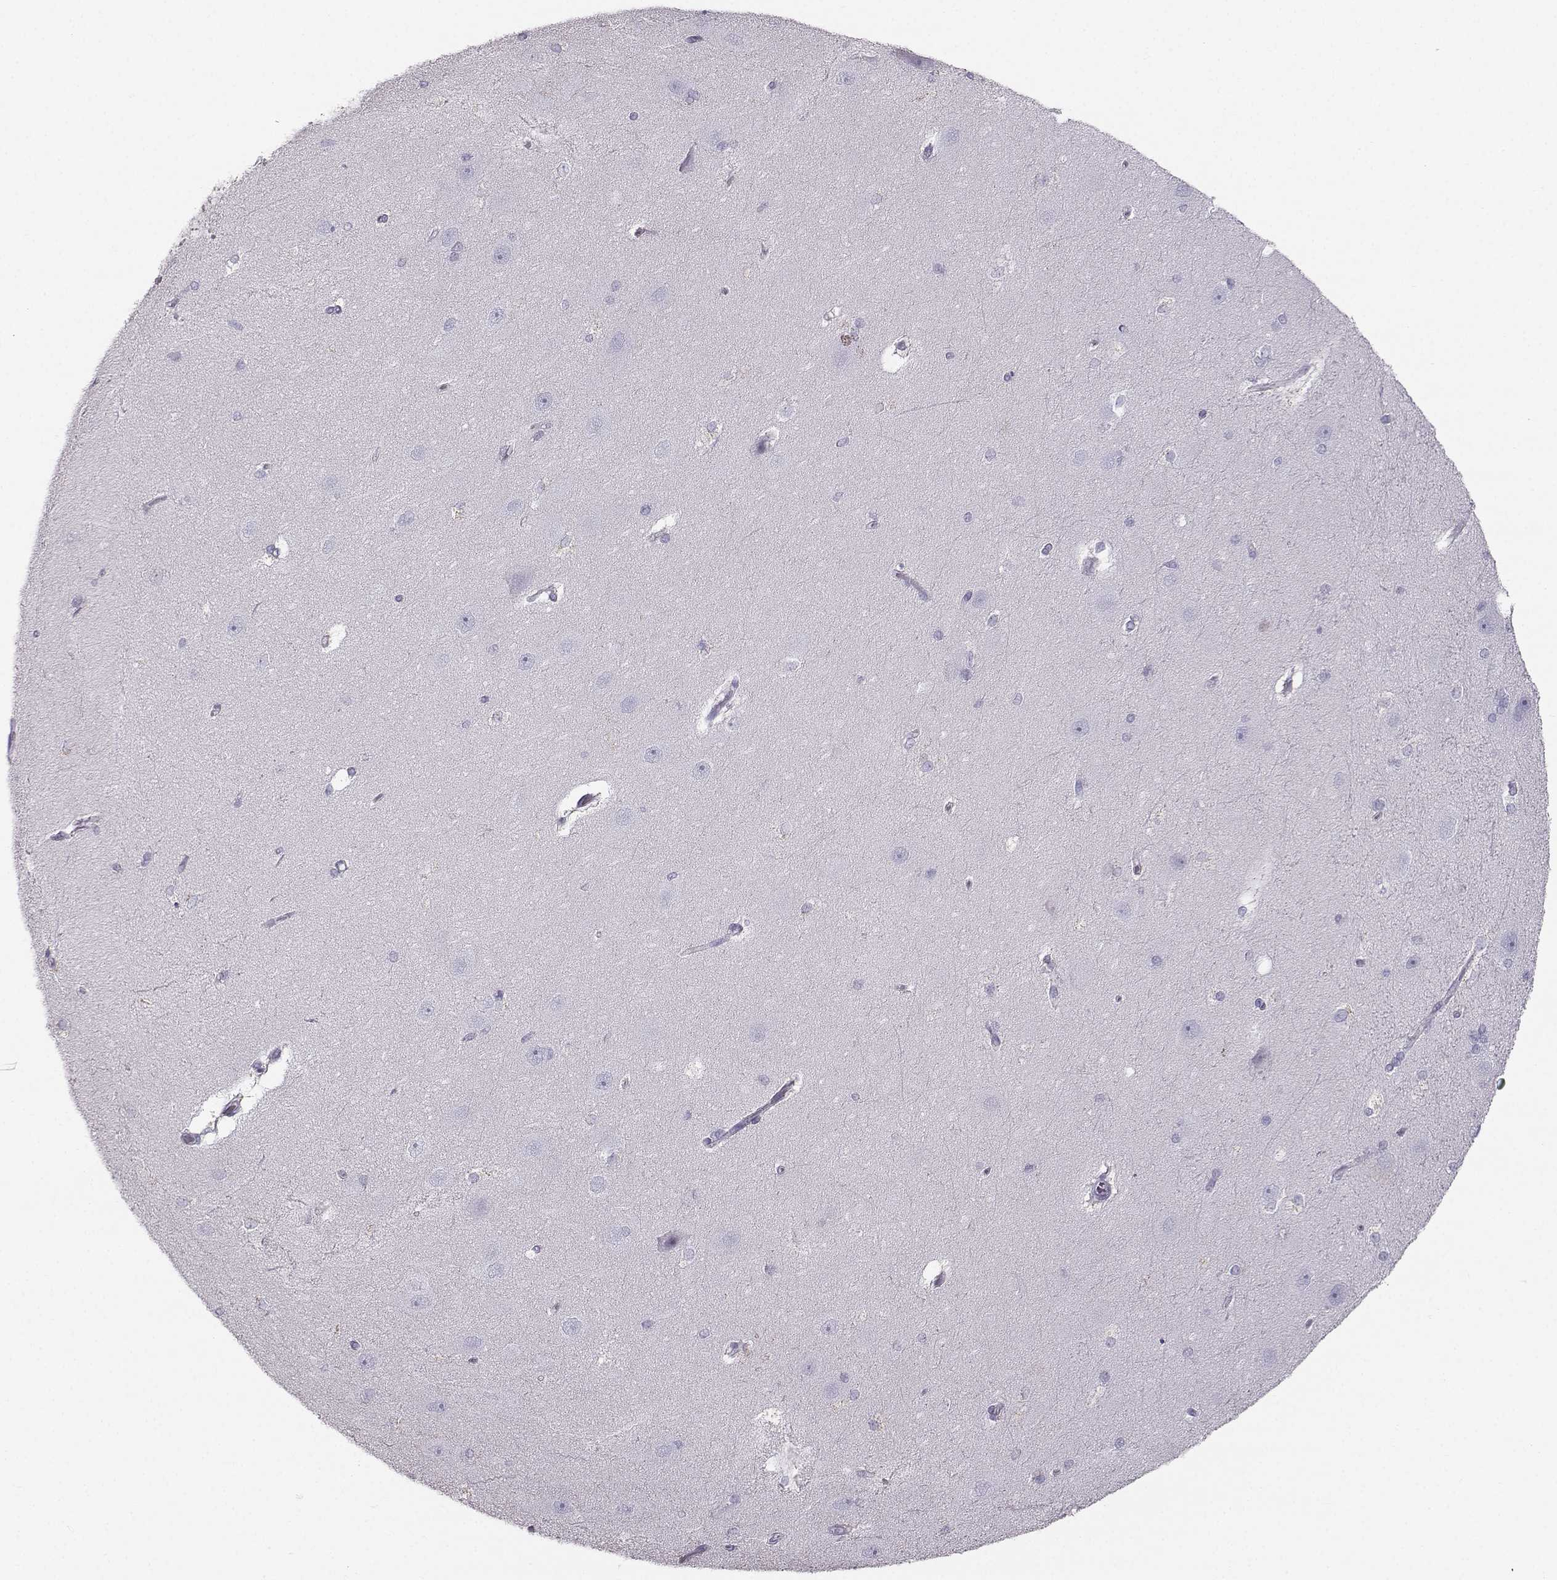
{"staining": {"intensity": "negative", "quantity": "none", "location": "none"}, "tissue": "hippocampus", "cell_type": "Glial cells", "image_type": "normal", "snomed": [{"axis": "morphology", "description": "Normal tissue, NOS"}, {"axis": "topography", "description": "Cerebral cortex"}, {"axis": "topography", "description": "Hippocampus"}], "caption": "Micrograph shows no protein expression in glial cells of benign hippocampus.", "gene": "CASR", "patient": {"sex": "female", "age": 19}}